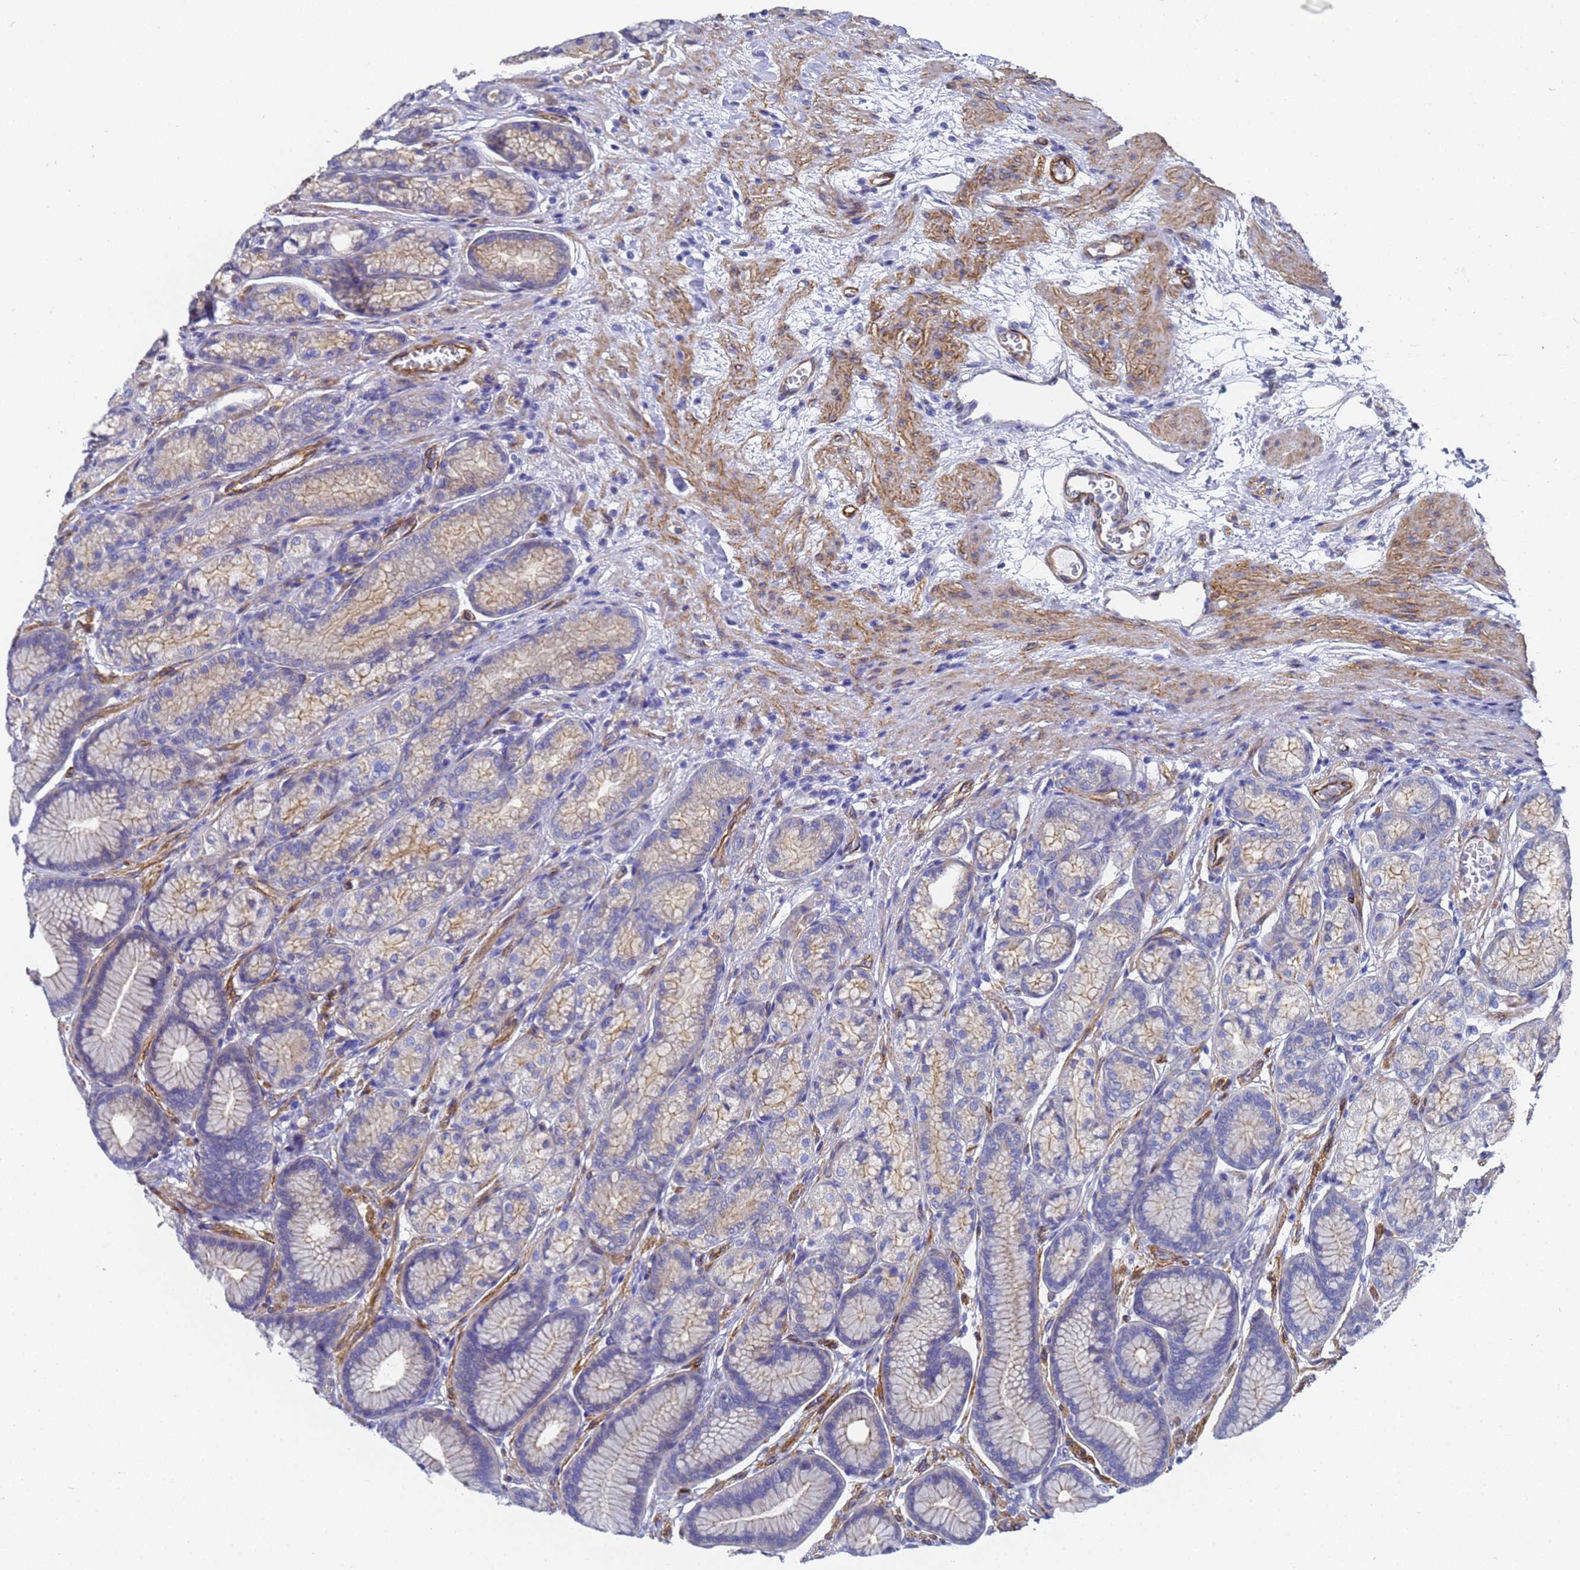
{"staining": {"intensity": "weak", "quantity": "<25%", "location": "cytoplasmic/membranous"}, "tissue": "stomach", "cell_type": "Glandular cells", "image_type": "normal", "snomed": [{"axis": "morphology", "description": "Normal tissue, NOS"}, {"axis": "morphology", "description": "Adenocarcinoma, NOS"}, {"axis": "morphology", "description": "Adenocarcinoma, High grade"}, {"axis": "topography", "description": "Stomach, upper"}, {"axis": "topography", "description": "Stomach"}], "caption": "Glandular cells show no significant expression in unremarkable stomach. Brightfield microscopy of IHC stained with DAB (brown) and hematoxylin (blue), captured at high magnification.", "gene": "ENSG00000198211", "patient": {"sex": "female", "age": 65}}